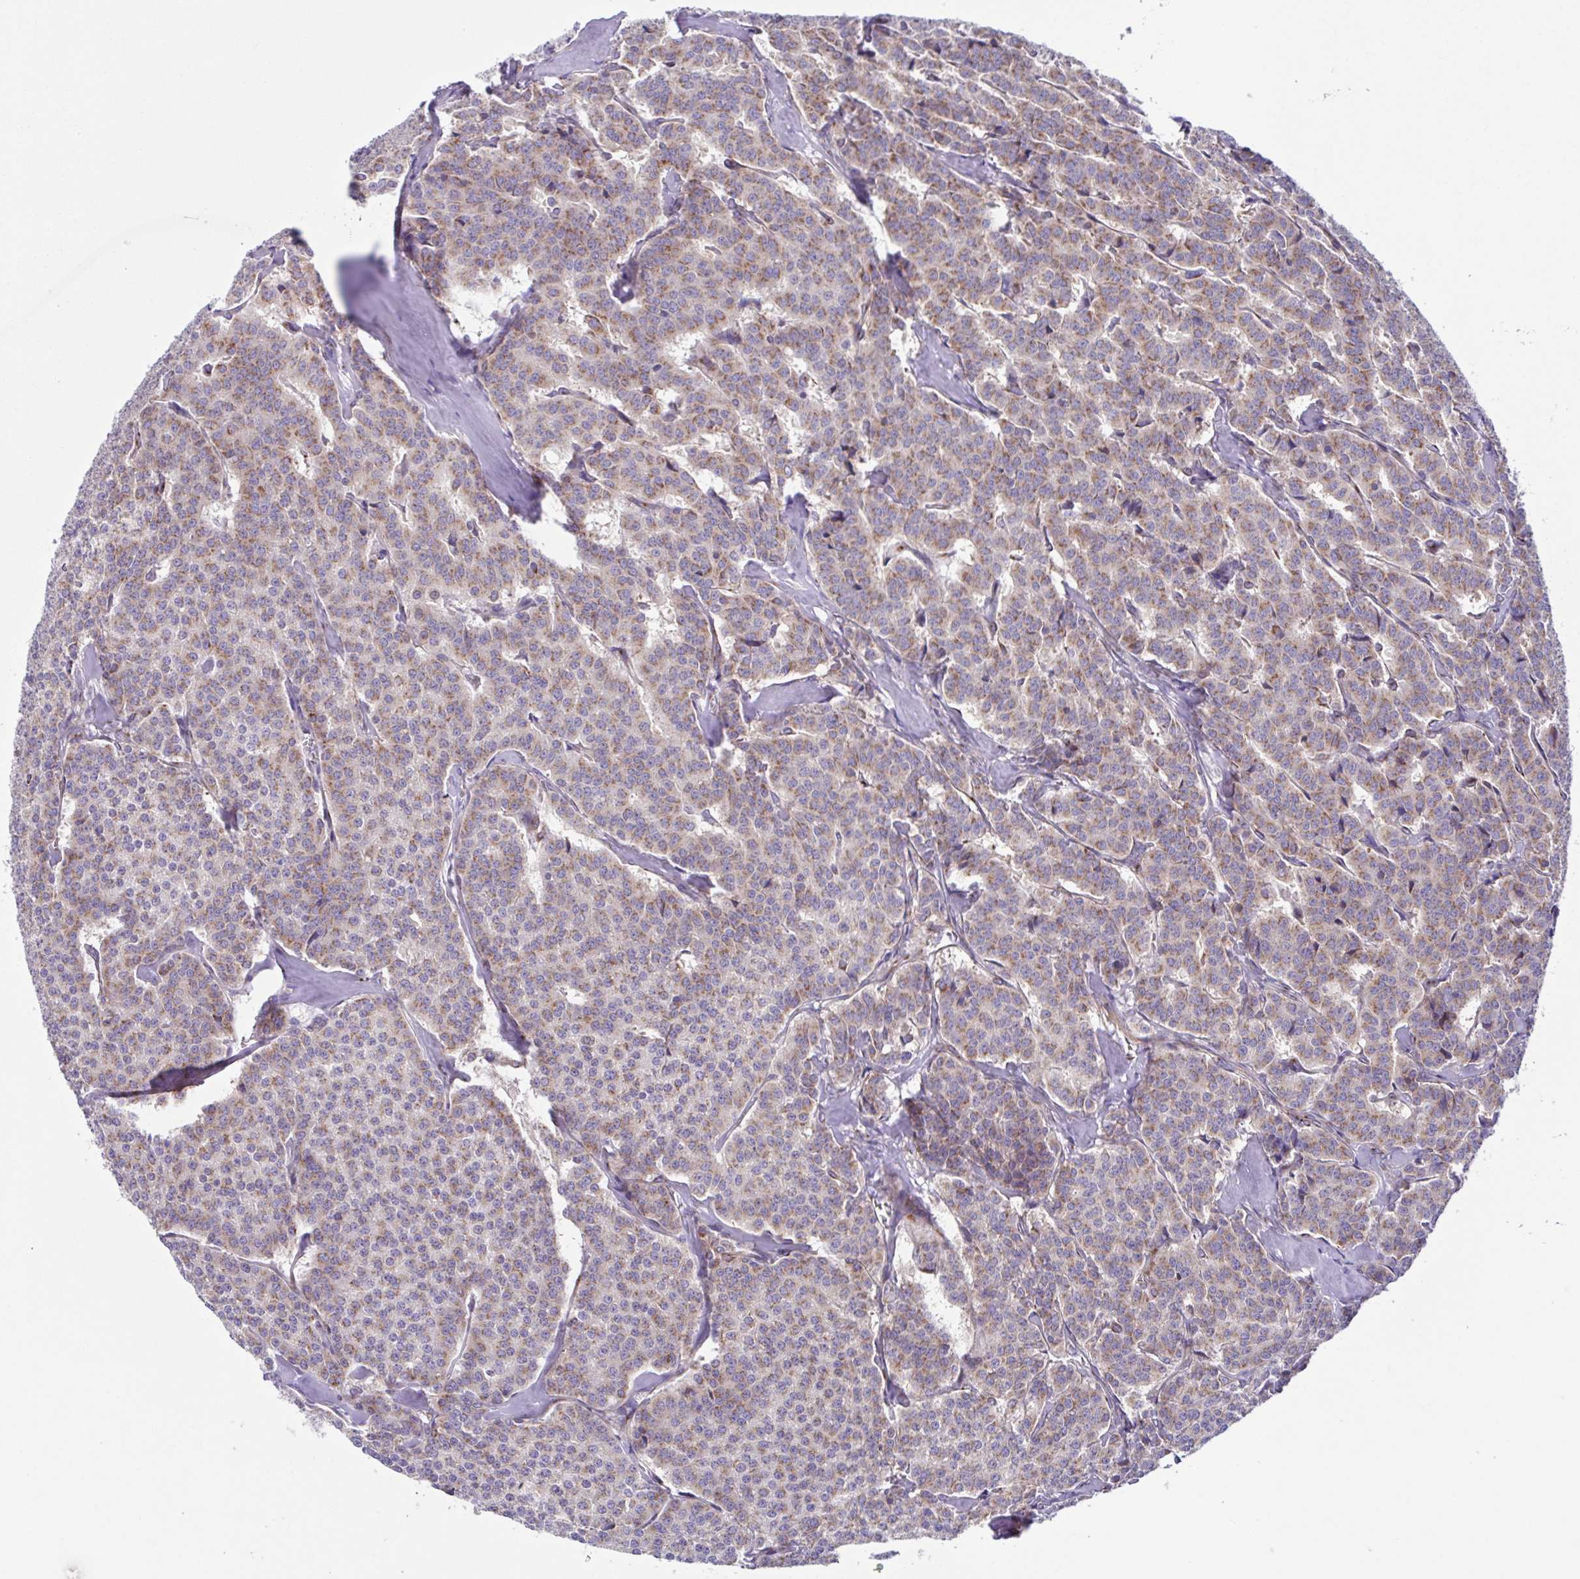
{"staining": {"intensity": "weak", "quantity": ">75%", "location": "cytoplasmic/membranous"}, "tissue": "carcinoid", "cell_type": "Tumor cells", "image_type": "cancer", "snomed": [{"axis": "morphology", "description": "Normal tissue, NOS"}, {"axis": "morphology", "description": "Carcinoid, malignant, NOS"}, {"axis": "topography", "description": "Lung"}], "caption": "Immunohistochemistry (IHC) image of human carcinoid stained for a protein (brown), which displays low levels of weak cytoplasmic/membranous expression in about >75% of tumor cells.", "gene": "COL17A1", "patient": {"sex": "female", "age": 46}}